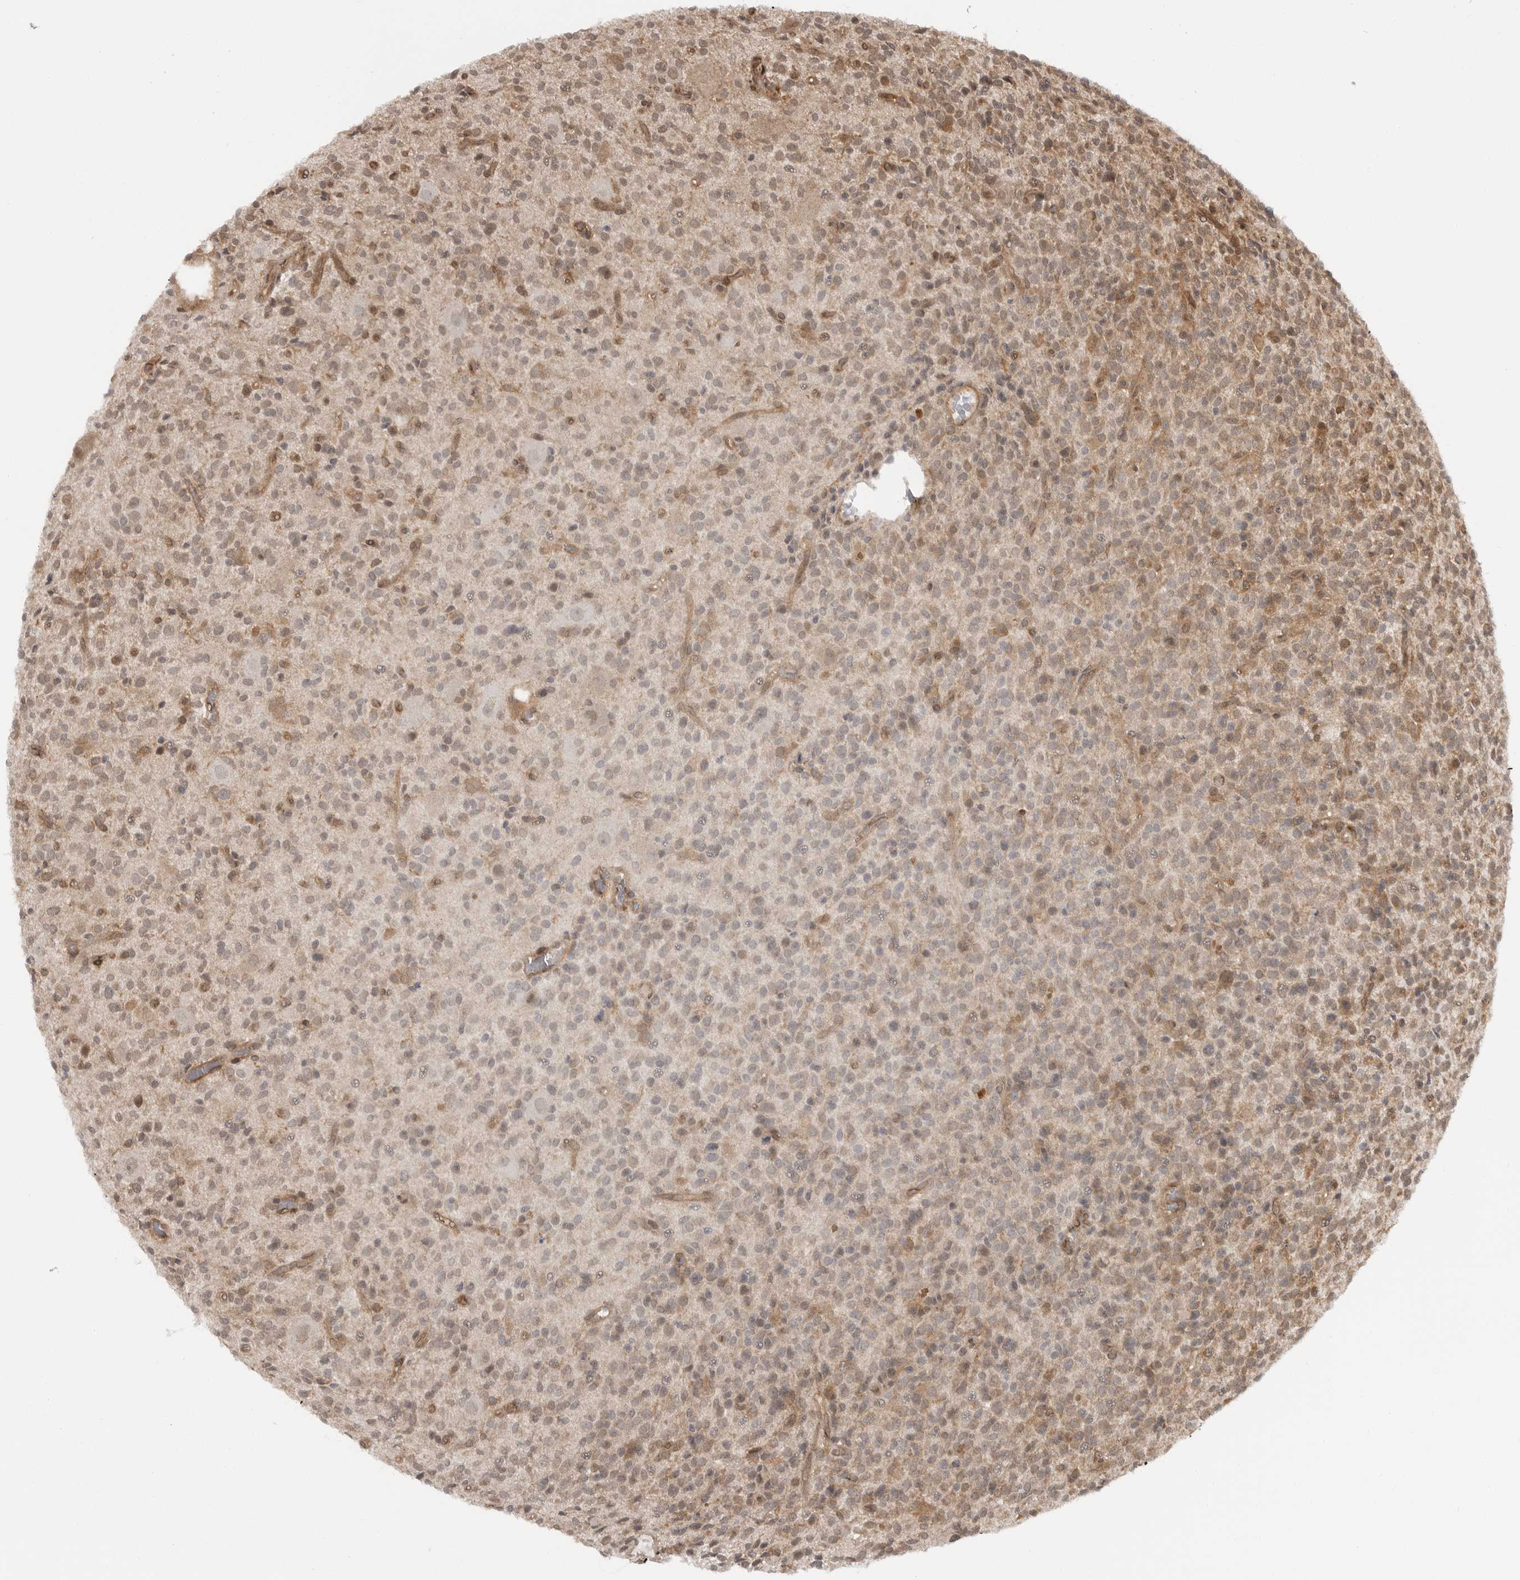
{"staining": {"intensity": "weak", "quantity": "<25%", "location": "cytoplasmic/membranous"}, "tissue": "glioma", "cell_type": "Tumor cells", "image_type": "cancer", "snomed": [{"axis": "morphology", "description": "Glioma, malignant, High grade"}, {"axis": "topography", "description": "Brain"}], "caption": "The micrograph shows no significant expression in tumor cells of malignant glioma (high-grade).", "gene": "SZRD1", "patient": {"sex": "male", "age": 34}}